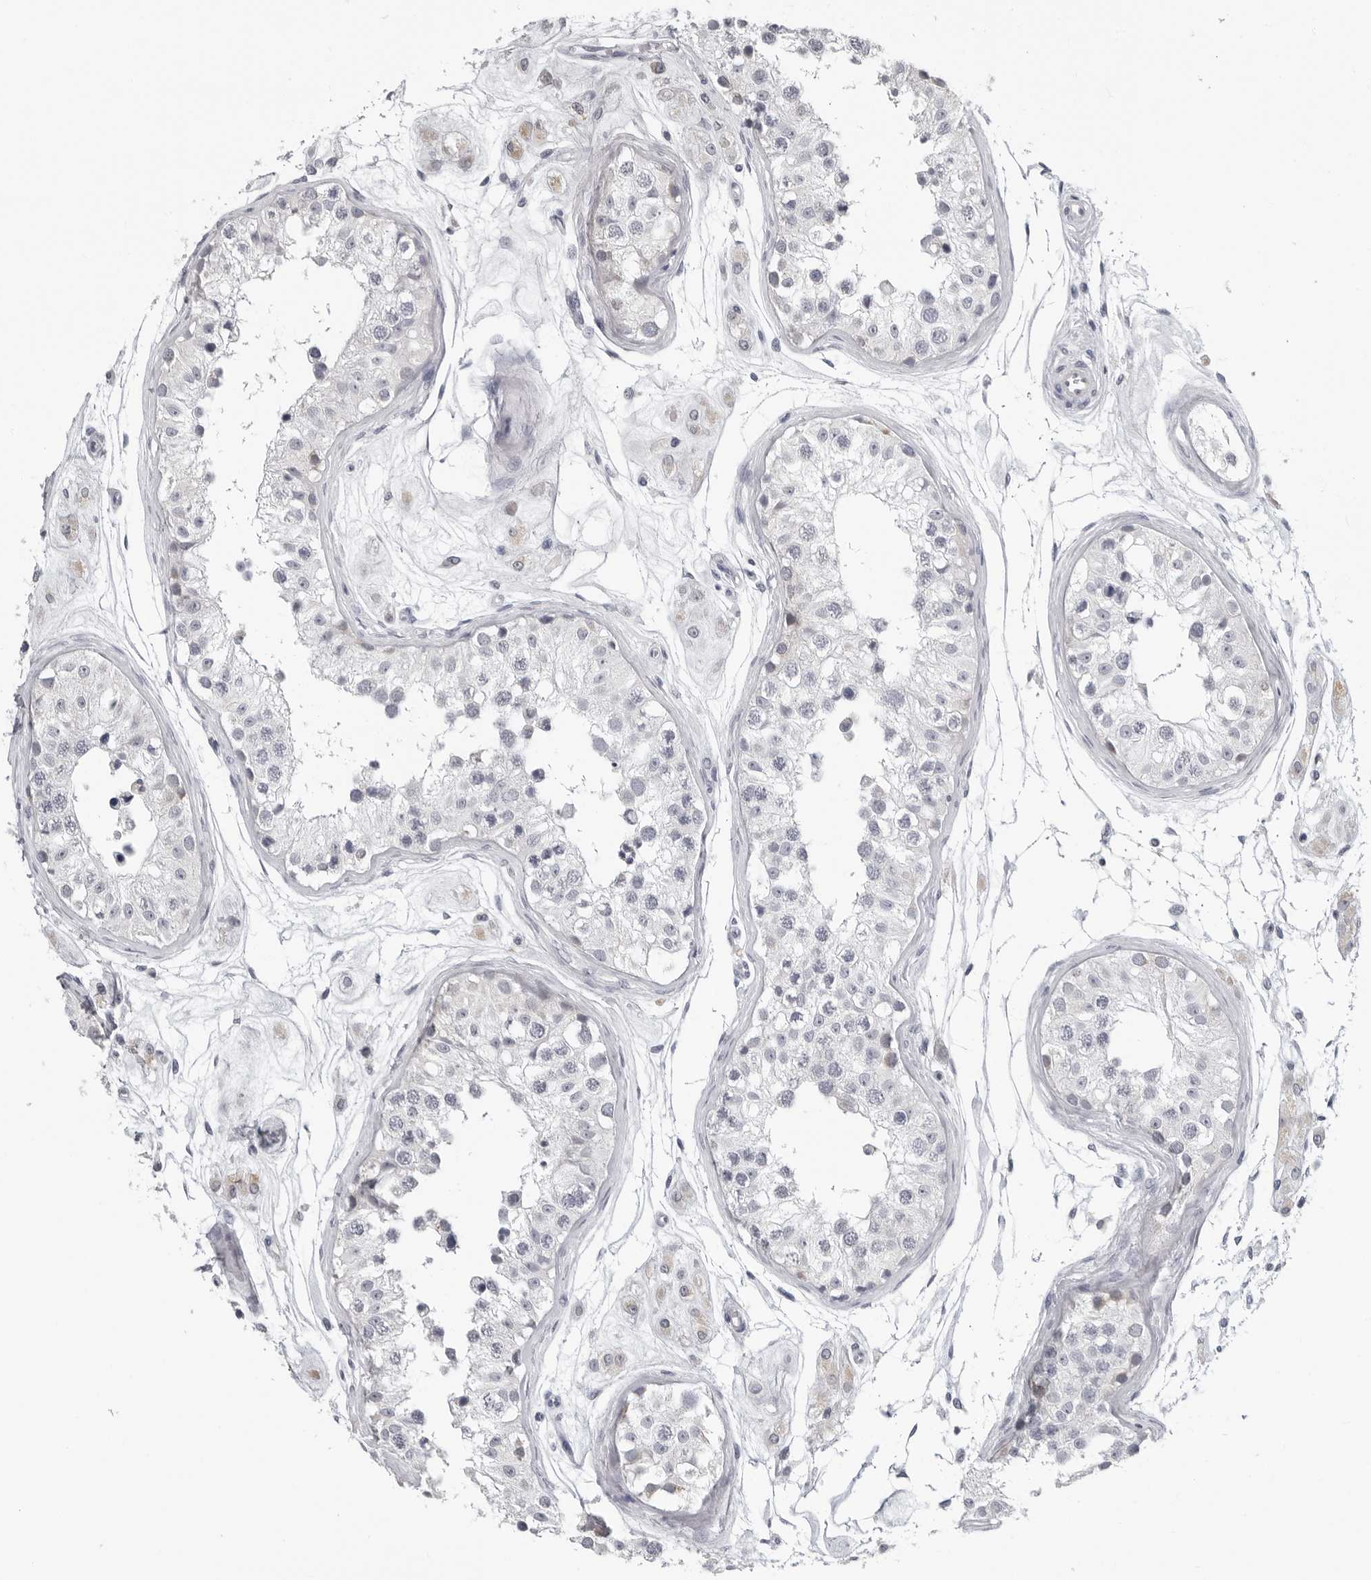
{"staining": {"intensity": "negative", "quantity": "none", "location": "none"}, "tissue": "testis", "cell_type": "Cells in seminiferous ducts", "image_type": "normal", "snomed": [{"axis": "morphology", "description": "Normal tissue, NOS"}, {"axis": "morphology", "description": "Adenocarcinoma, metastatic, NOS"}, {"axis": "topography", "description": "Testis"}], "caption": "IHC micrograph of normal human testis stained for a protein (brown), which shows no staining in cells in seminiferous ducts.", "gene": "OPLAH", "patient": {"sex": "male", "age": 26}}